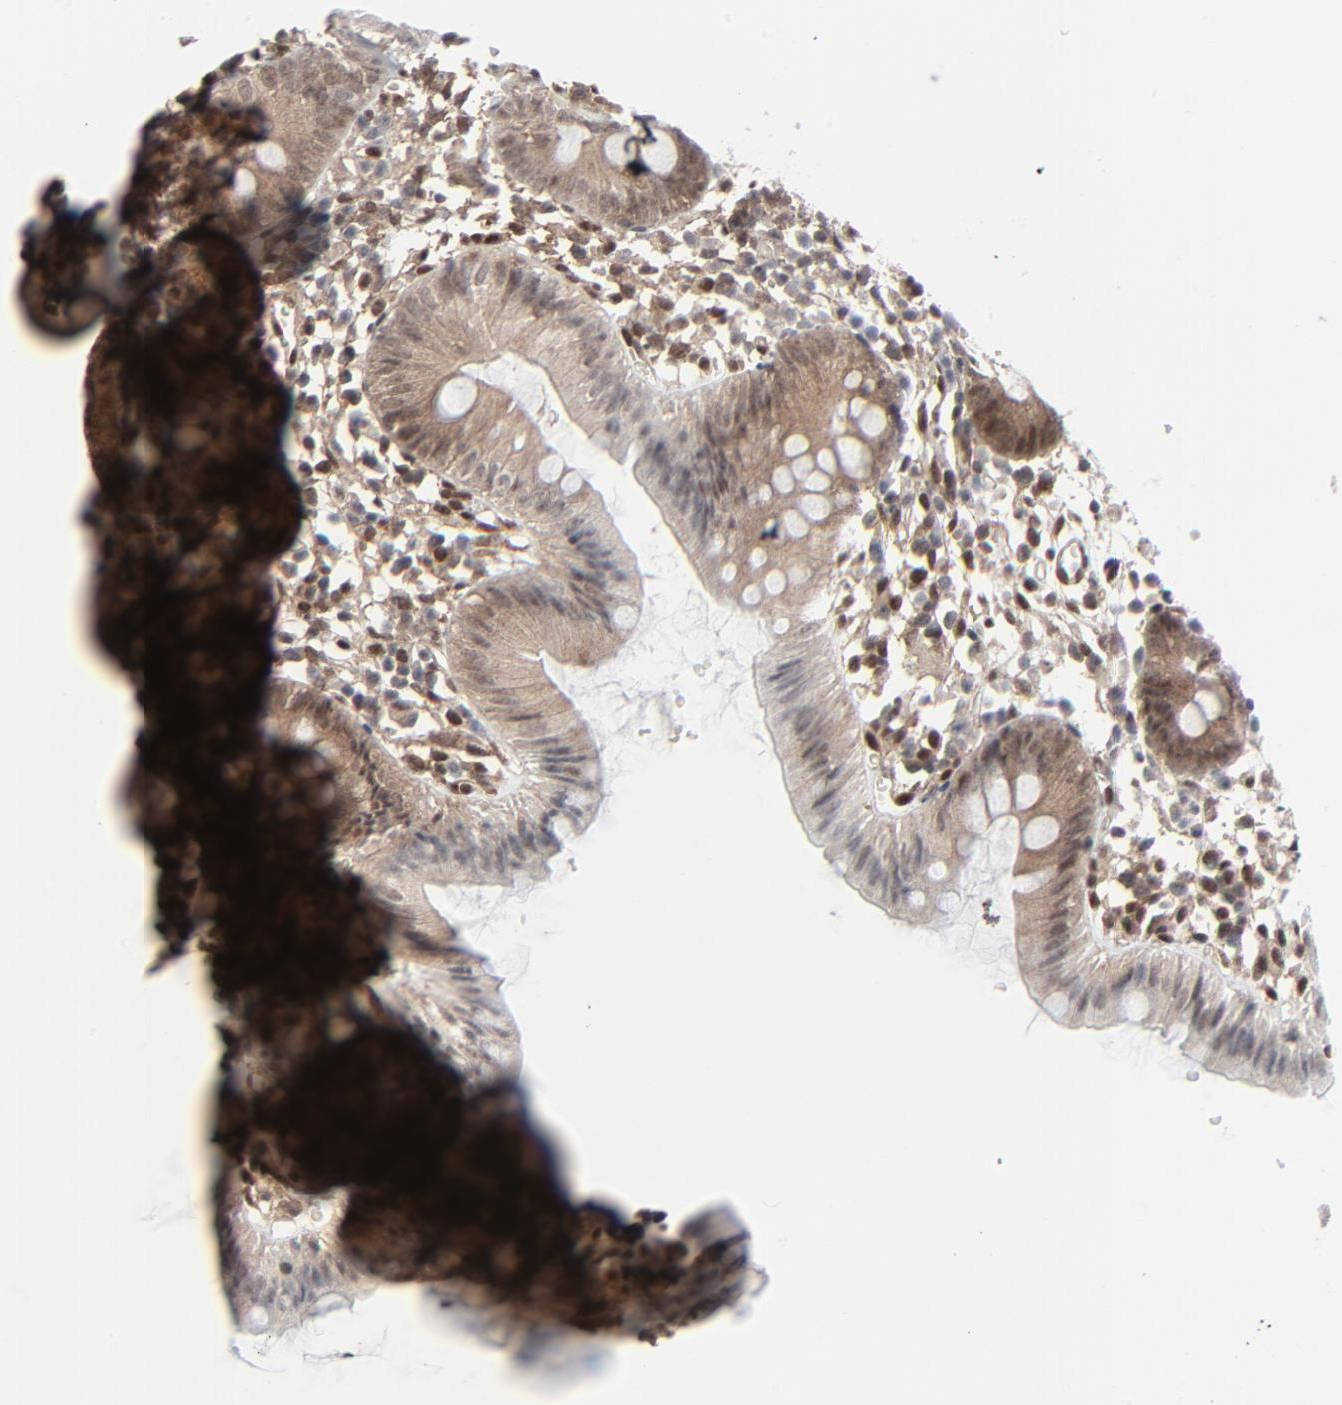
{"staining": {"intensity": "moderate", "quantity": ">75%", "location": "cytoplasmic/membranous"}, "tissue": "colon", "cell_type": "Endothelial cells", "image_type": "normal", "snomed": [{"axis": "morphology", "description": "Normal tissue, NOS"}, {"axis": "topography", "description": "Colon"}], "caption": "High-magnification brightfield microscopy of benign colon stained with DAB (brown) and counterstained with hematoxylin (blue). endothelial cells exhibit moderate cytoplasmic/membranous expression is seen in approximately>75% of cells. The protein of interest is shown in brown color, while the nuclei are stained blue.", "gene": "AKT1", "patient": {"sex": "male", "age": 14}}